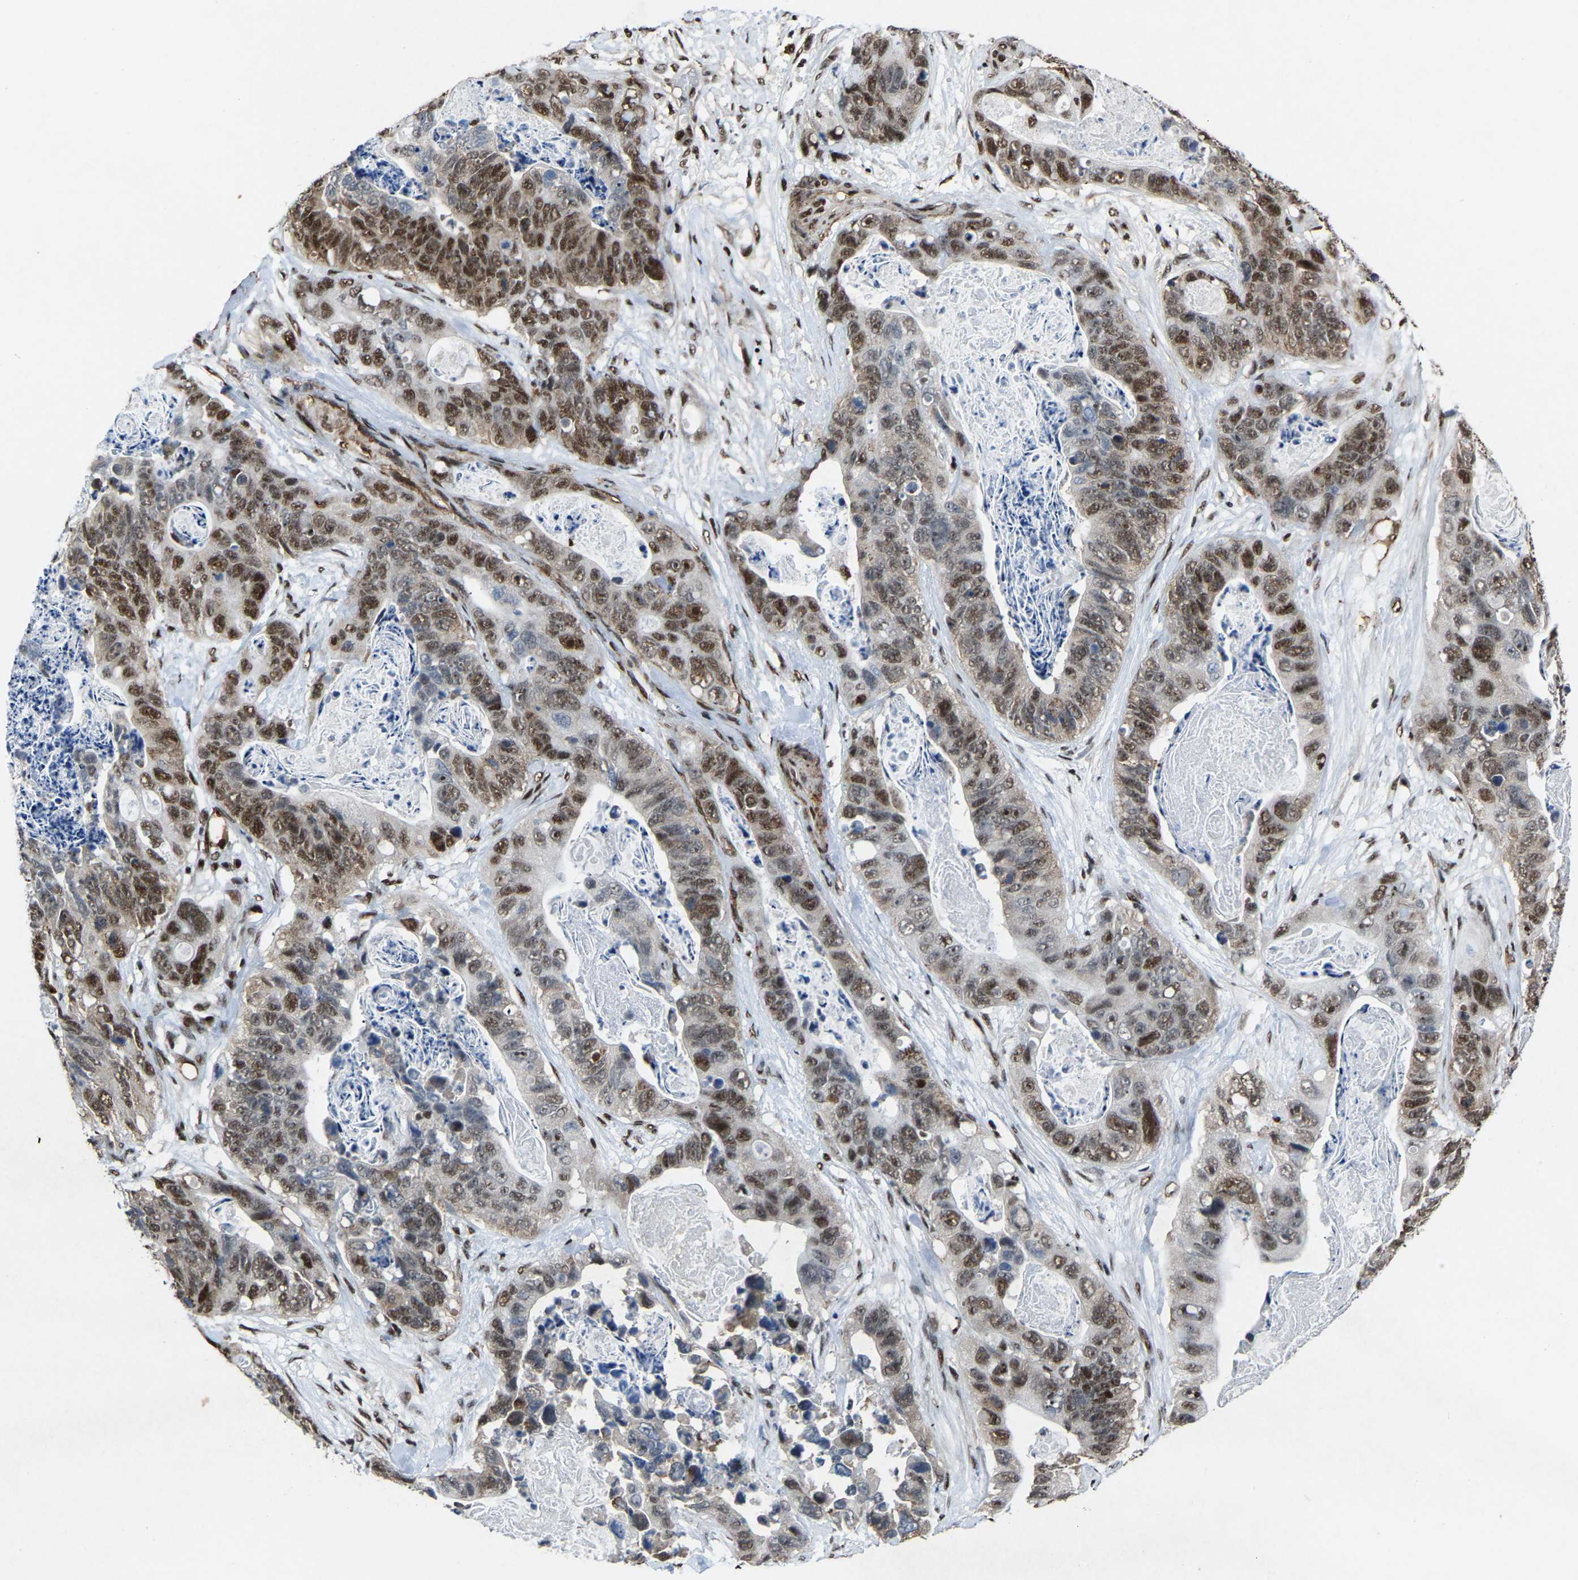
{"staining": {"intensity": "moderate", "quantity": ">75%", "location": "nuclear"}, "tissue": "stomach cancer", "cell_type": "Tumor cells", "image_type": "cancer", "snomed": [{"axis": "morphology", "description": "Adenocarcinoma, NOS"}, {"axis": "topography", "description": "Stomach"}], "caption": "Immunohistochemistry of human stomach cancer shows medium levels of moderate nuclear staining in about >75% of tumor cells.", "gene": "DDX5", "patient": {"sex": "female", "age": 89}}